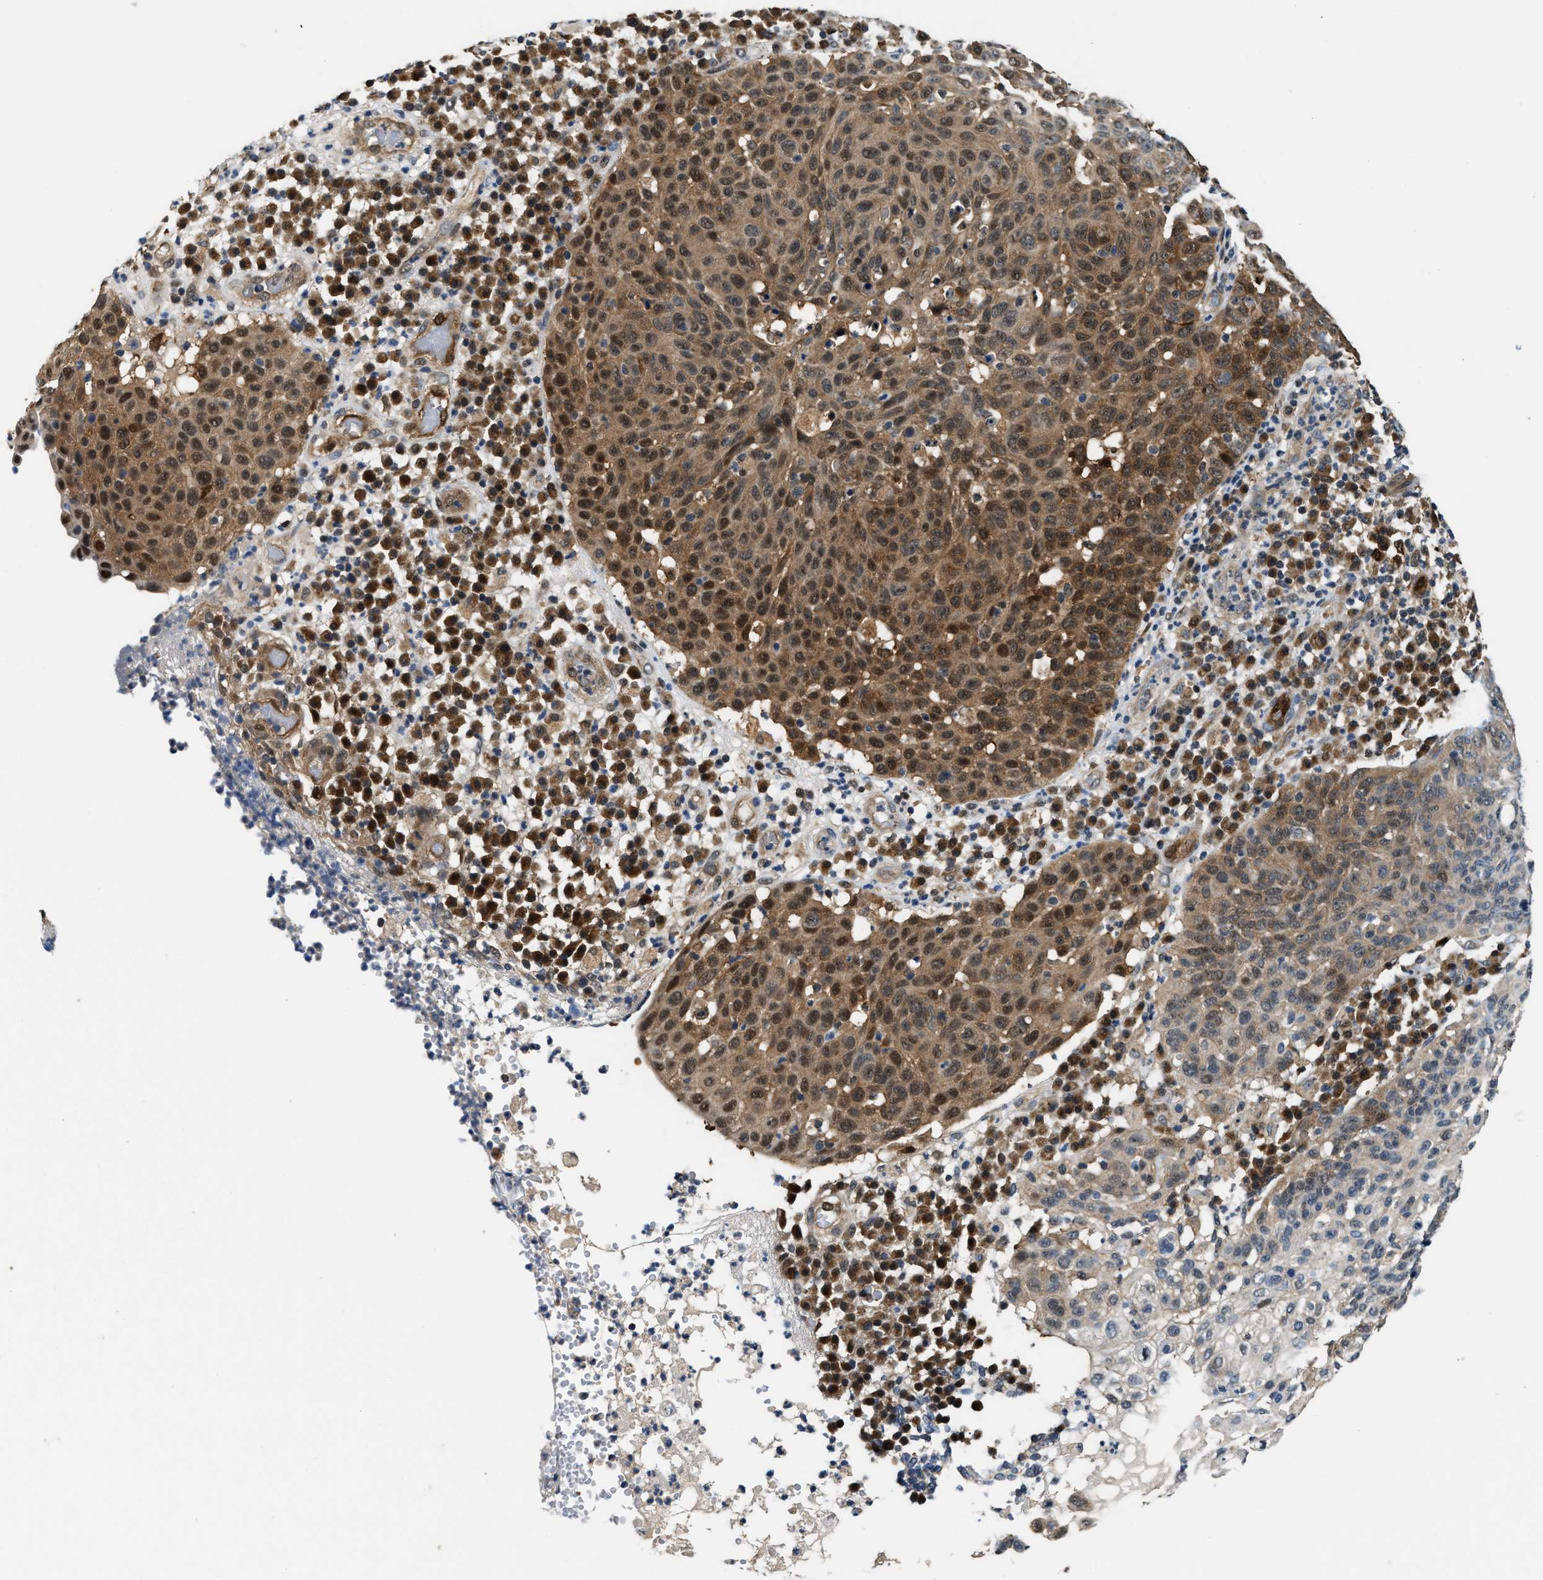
{"staining": {"intensity": "moderate", "quantity": ">75%", "location": "cytoplasmic/membranous,nuclear"}, "tissue": "skin cancer", "cell_type": "Tumor cells", "image_type": "cancer", "snomed": [{"axis": "morphology", "description": "Squamous cell carcinoma in situ, NOS"}, {"axis": "morphology", "description": "Squamous cell carcinoma, NOS"}, {"axis": "topography", "description": "Skin"}], "caption": "Protein staining by immunohistochemistry reveals moderate cytoplasmic/membranous and nuclear expression in approximately >75% of tumor cells in skin cancer.", "gene": "PPA1", "patient": {"sex": "male", "age": 93}}